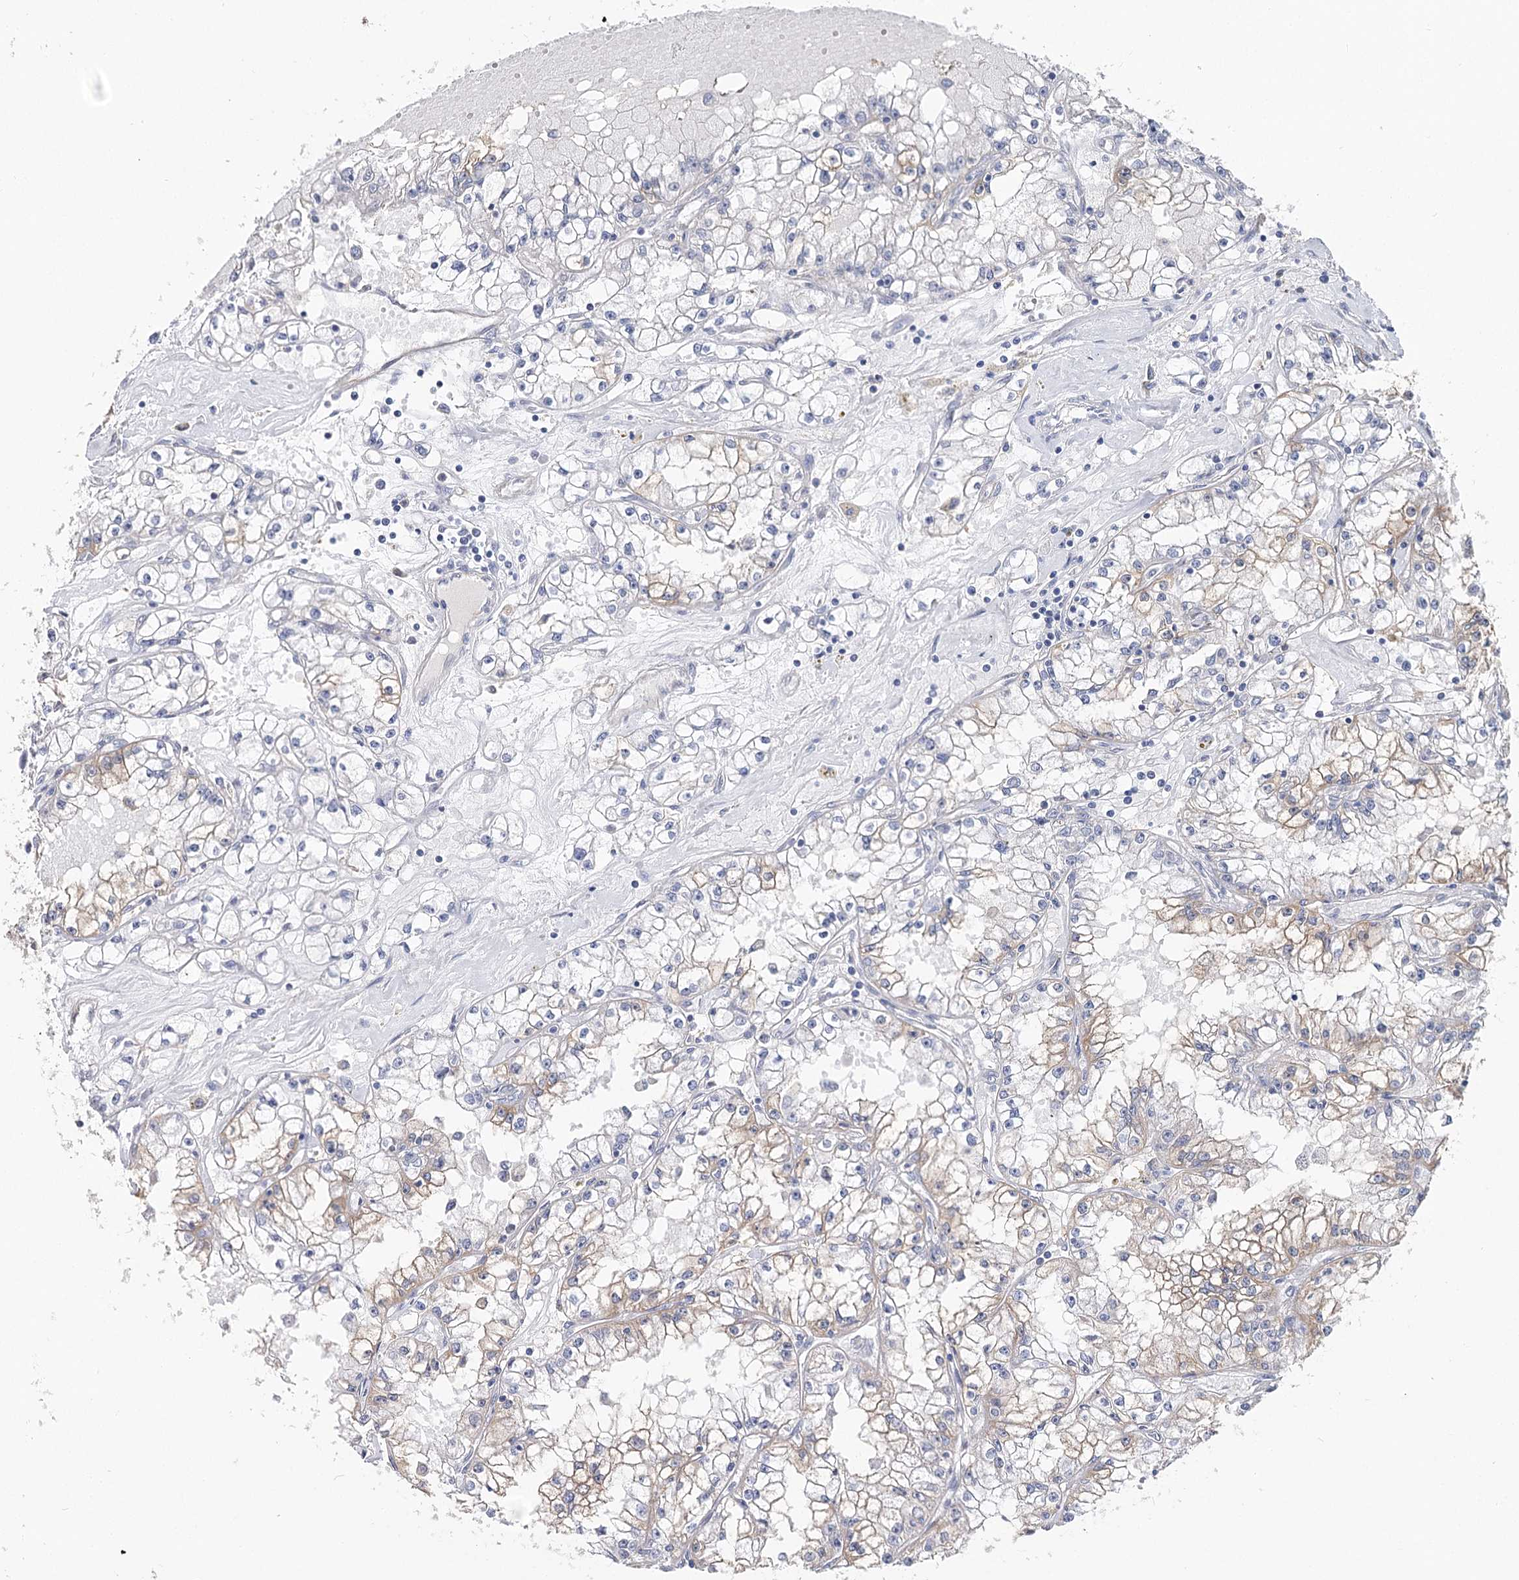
{"staining": {"intensity": "negative", "quantity": "none", "location": "none"}, "tissue": "renal cancer", "cell_type": "Tumor cells", "image_type": "cancer", "snomed": [{"axis": "morphology", "description": "Adenocarcinoma, NOS"}, {"axis": "topography", "description": "Kidney"}], "caption": "High power microscopy histopathology image of an immunohistochemistry histopathology image of renal cancer (adenocarcinoma), revealing no significant staining in tumor cells.", "gene": "UGP2", "patient": {"sex": "male", "age": 56}}